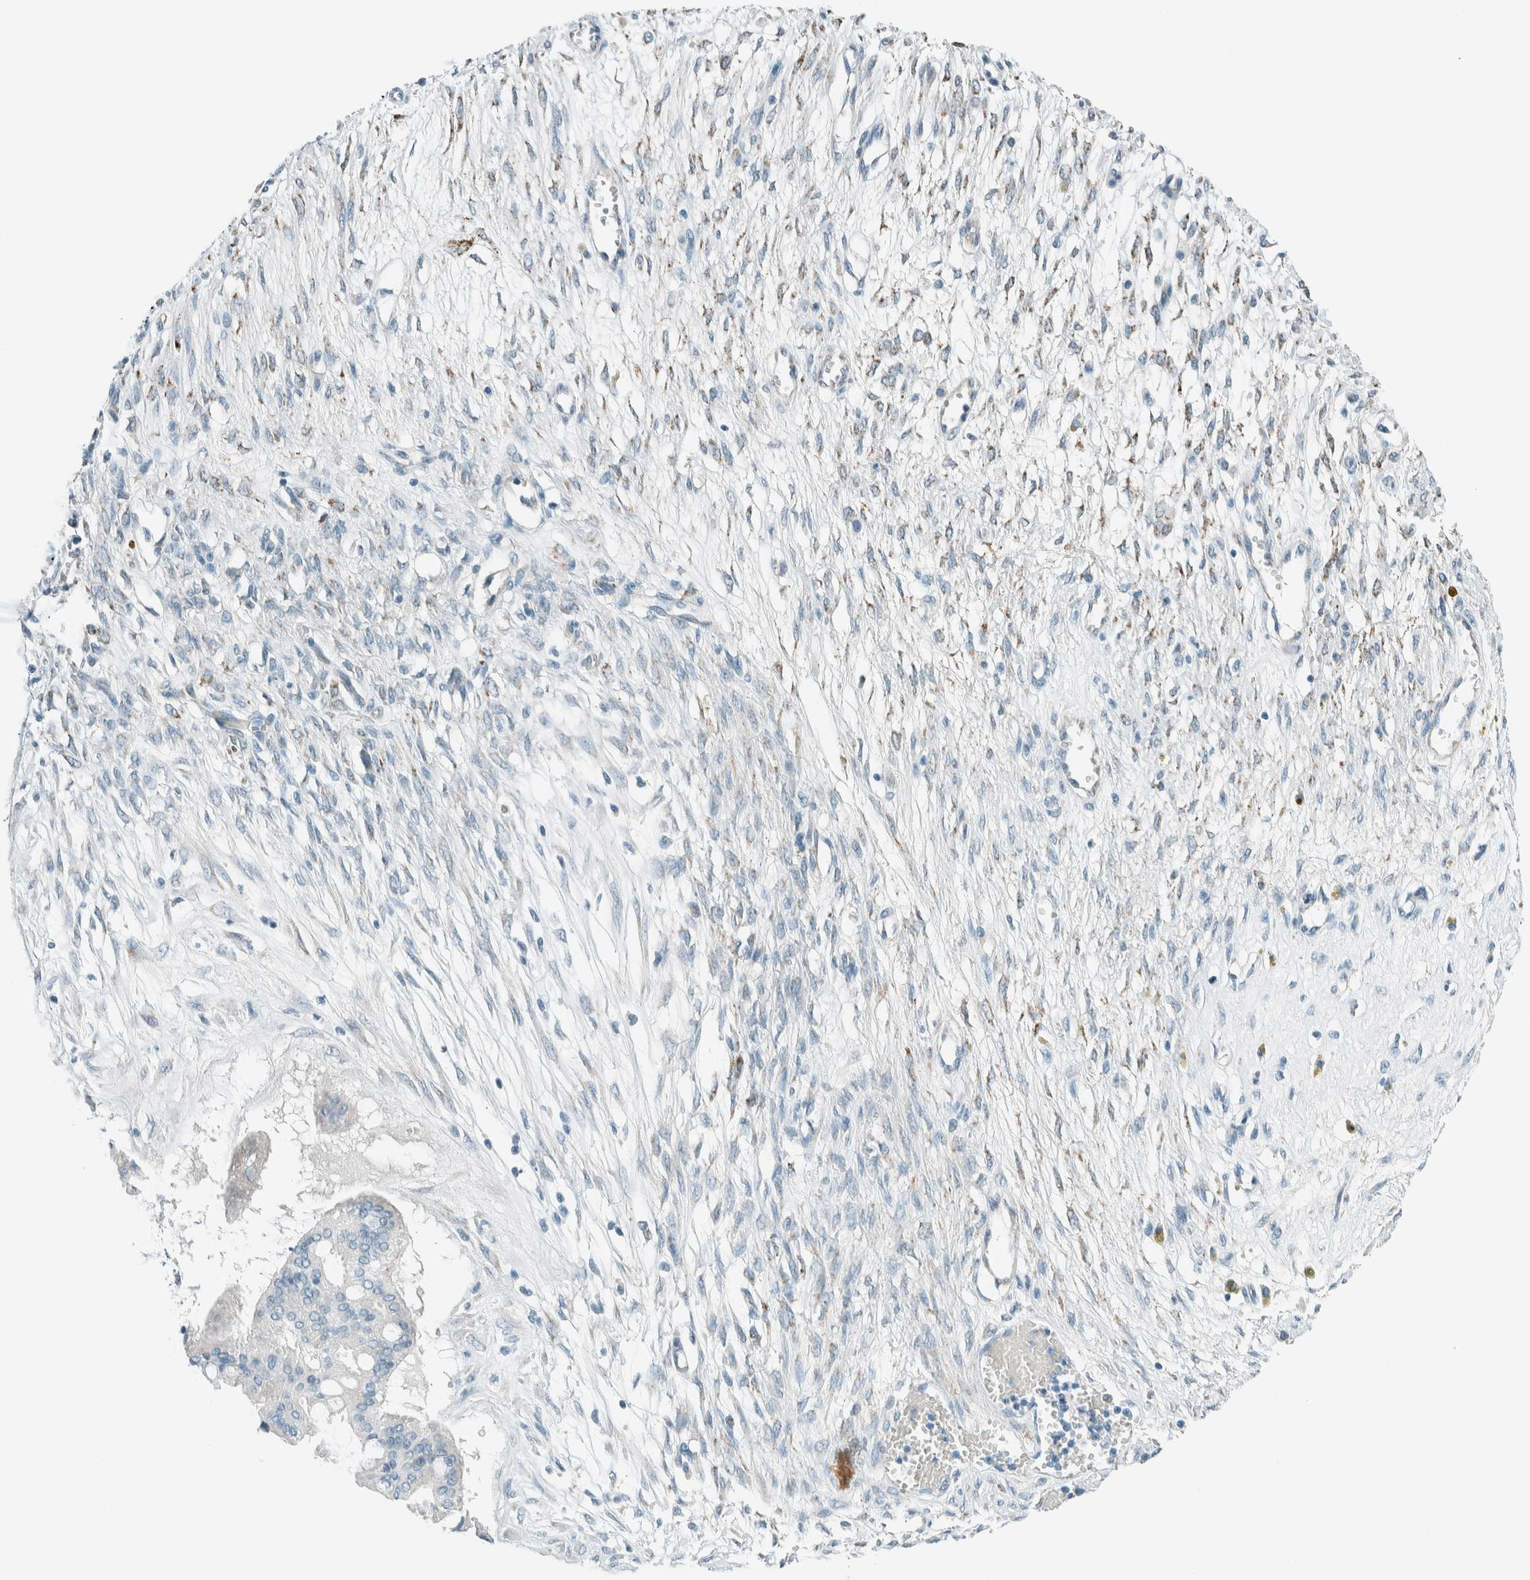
{"staining": {"intensity": "negative", "quantity": "none", "location": "none"}, "tissue": "ovarian cancer", "cell_type": "Tumor cells", "image_type": "cancer", "snomed": [{"axis": "morphology", "description": "Cystadenocarcinoma, mucinous, NOS"}, {"axis": "topography", "description": "Ovary"}], "caption": "The histopathology image exhibits no staining of tumor cells in ovarian mucinous cystadenocarcinoma.", "gene": "ALDH7A1", "patient": {"sex": "female", "age": 73}}